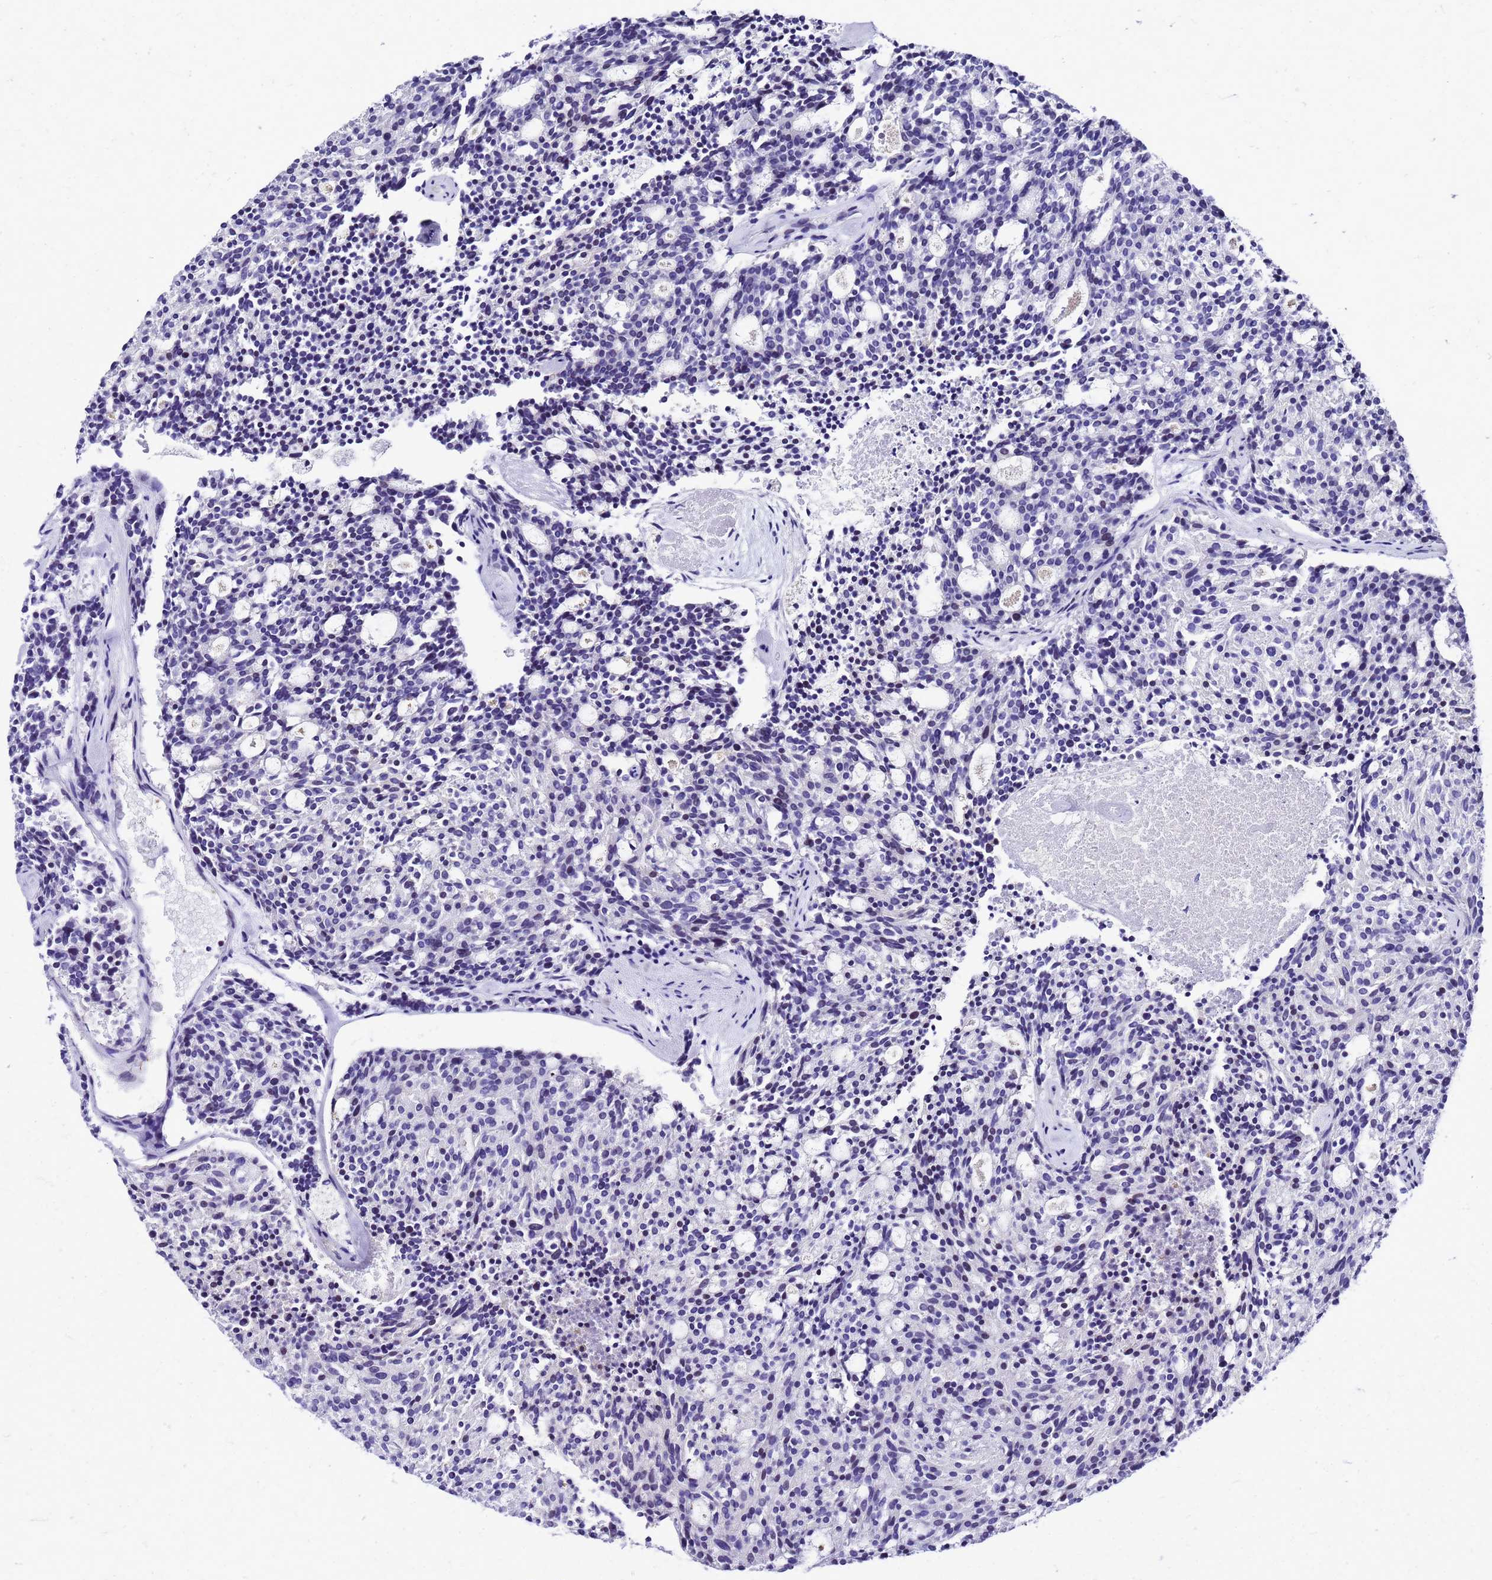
{"staining": {"intensity": "negative", "quantity": "none", "location": "none"}, "tissue": "carcinoid", "cell_type": "Tumor cells", "image_type": "cancer", "snomed": [{"axis": "morphology", "description": "Carcinoid, malignant, NOS"}, {"axis": "topography", "description": "Pancreas"}], "caption": "A photomicrograph of malignant carcinoid stained for a protein exhibits no brown staining in tumor cells. (DAB immunohistochemistry with hematoxylin counter stain).", "gene": "SMIM21", "patient": {"sex": "female", "age": 54}}